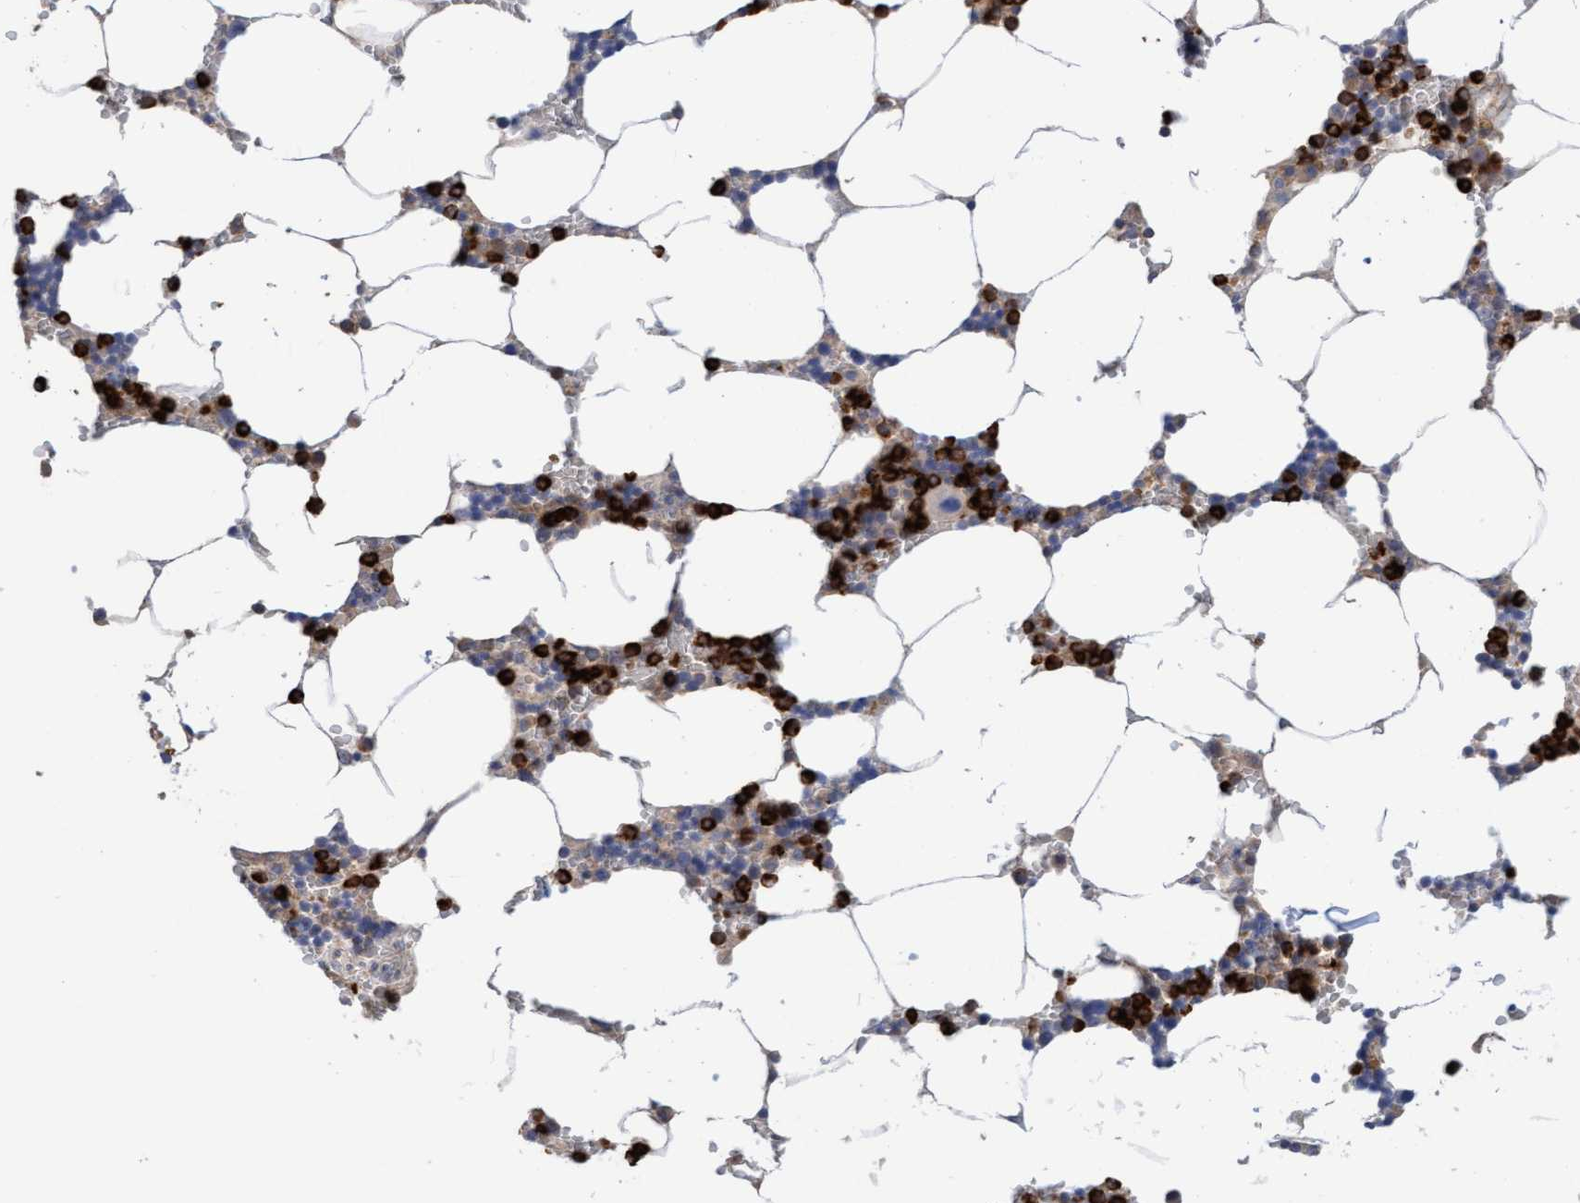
{"staining": {"intensity": "strong", "quantity": "25%-75%", "location": "cytoplasmic/membranous"}, "tissue": "bone marrow", "cell_type": "Hematopoietic cells", "image_type": "normal", "snomed": [{"axis": "morphology", "description": "Normal tissue, NOS"}, {"axis": "topography", "description": "Bone marrow"}], "caption": "Immunohistochemistry (DAB (3,3'-diaminobenzidine)) staining of normal bone marrow demonstrates strong cytoplasmic/membranous protein staining in approximately 25%-75% of hematopoietic cells.", "gene": "MMP8", "patient": {"sex": "male", "age": 70}}